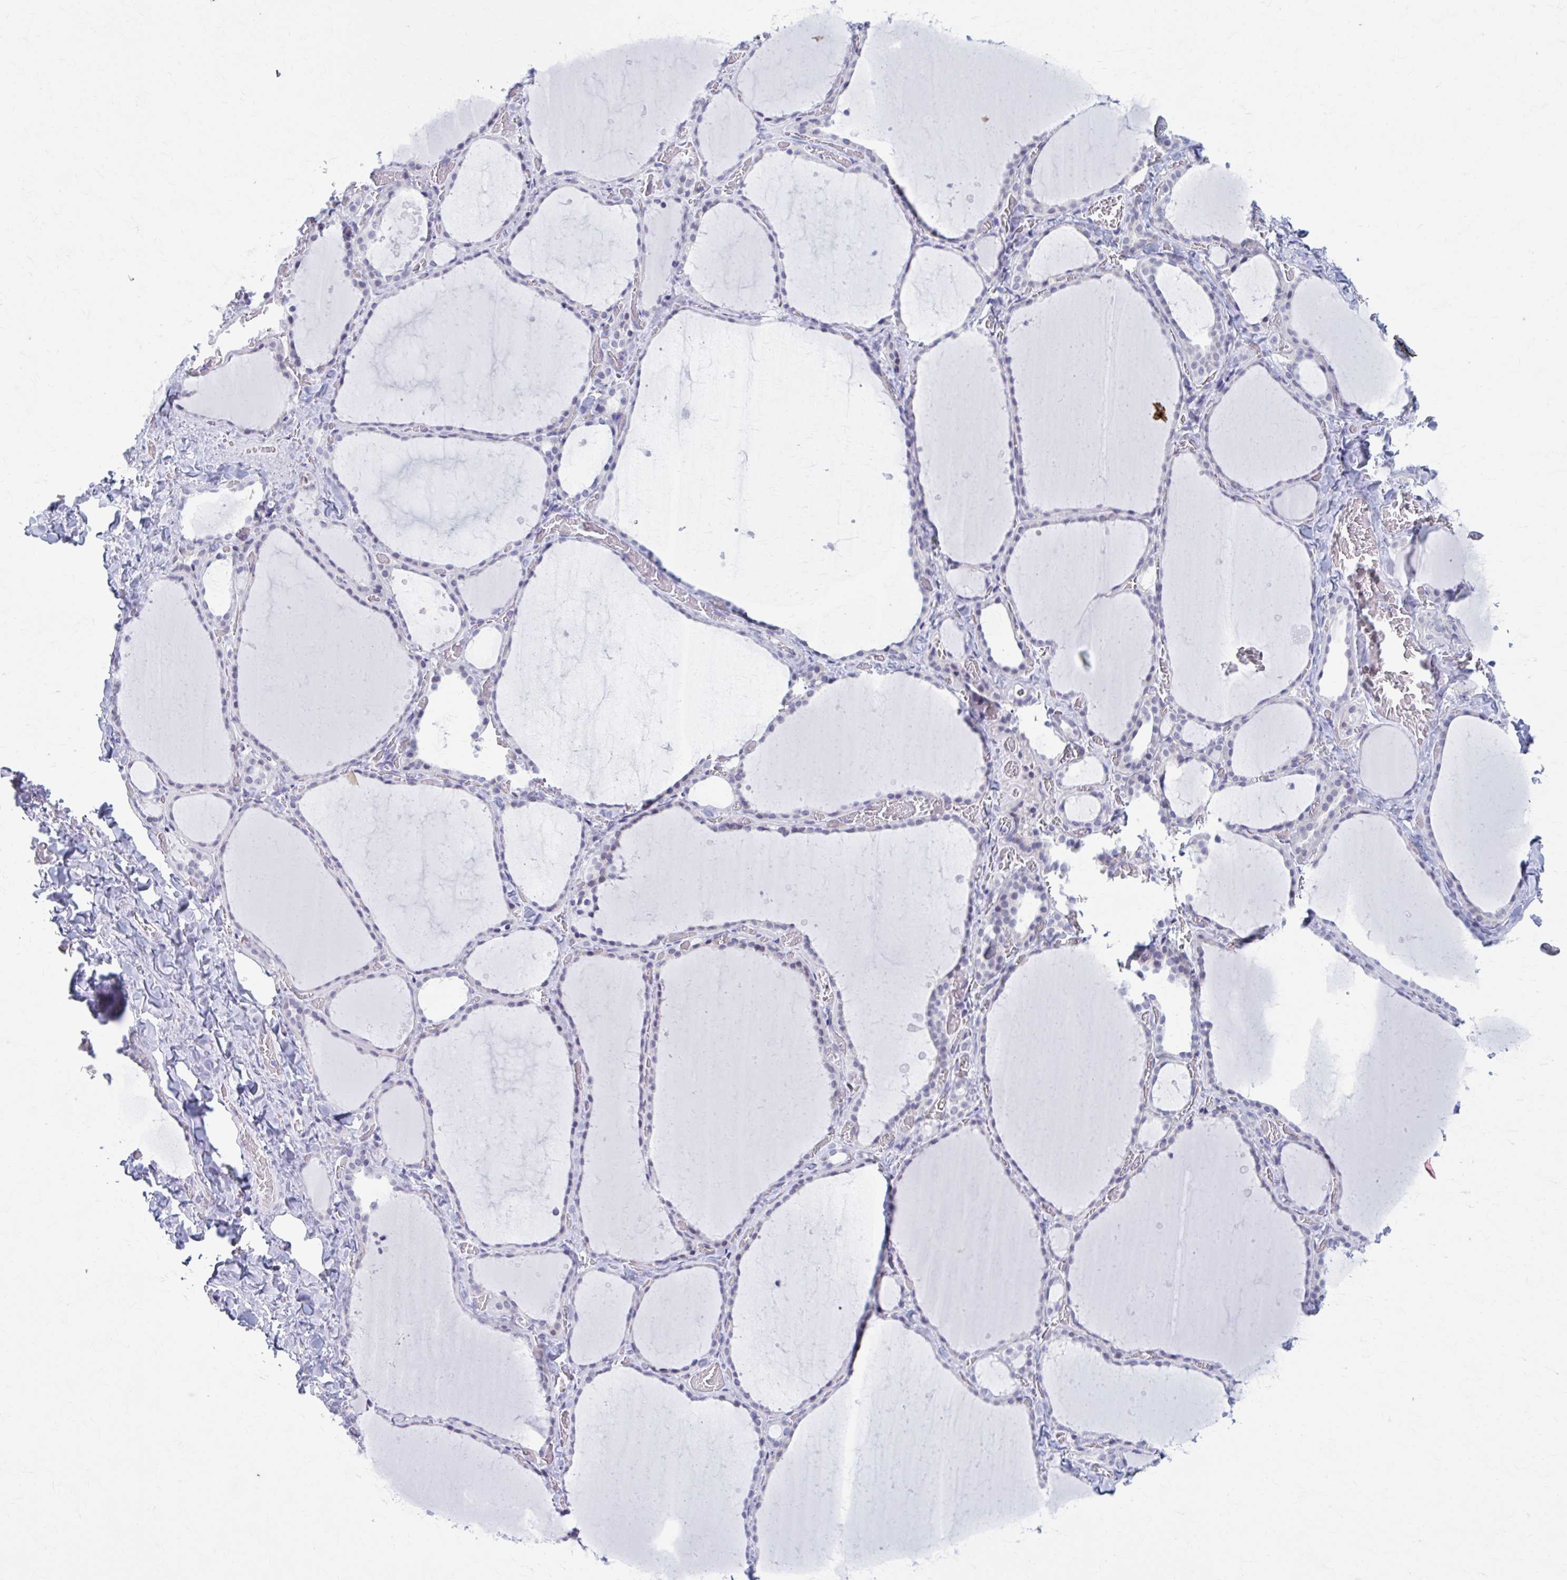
{"staining": {"intensity": "negative", "quantity": "none", "location": "none"}, "tissue": "thyroid gland", "cell_type": "Glandular cells", "image_type": "normal", "snomed": [{"axis": "morphology", "description": "Normal tissue, NOS"}, {"axis": "topography", "description": "Thyroid gland"}], "caption": "Micrograph shows no significant protein staining in glandular cells of unremarkable thyroid gland. Nuclei are stained in blue.", "gene": "CCDC105", "patient": {"sex": "female", "age": 36}}